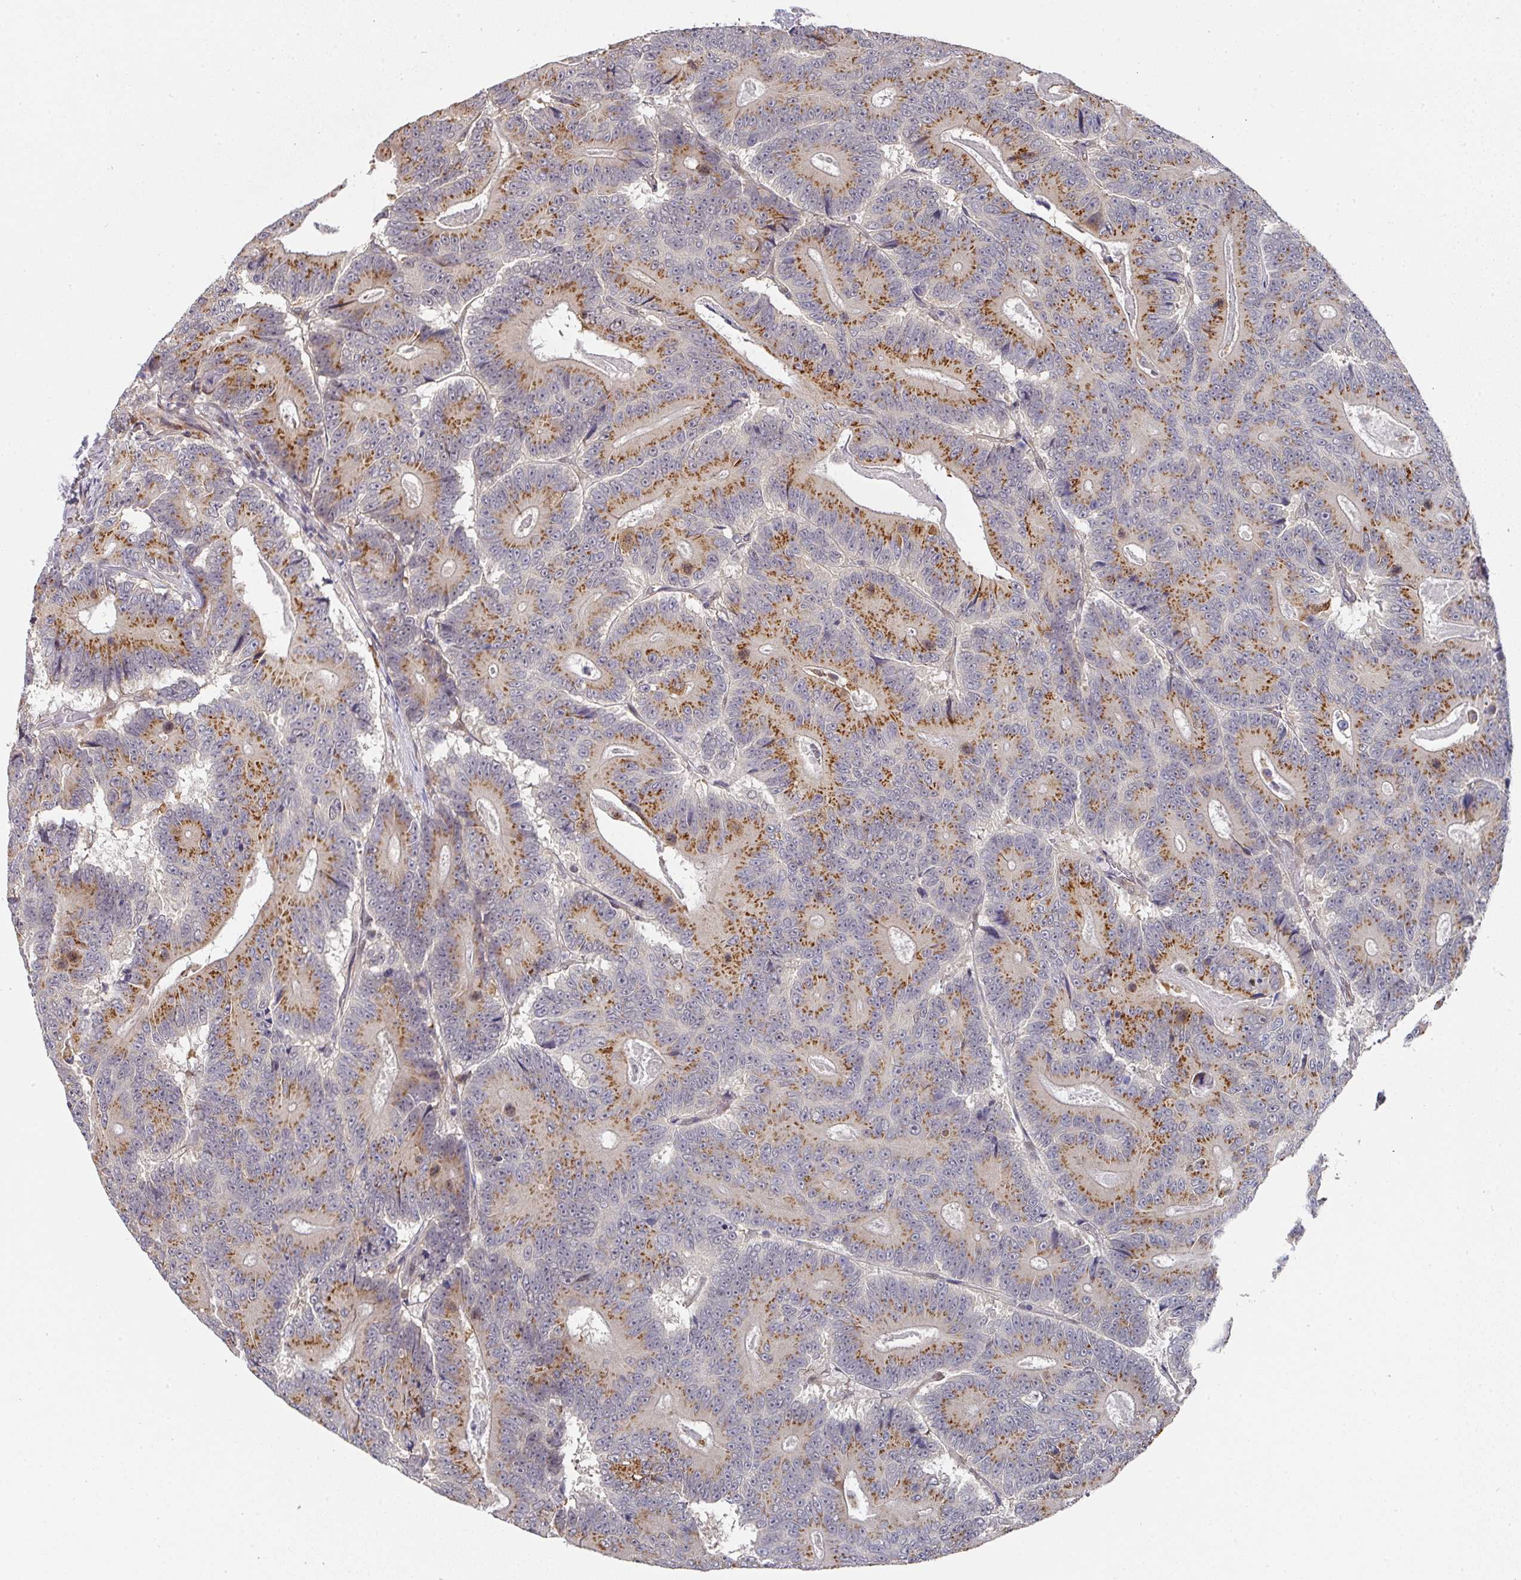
{"staining": {"intensity": "moderate", "quantity": ">75%", "location": "cytoplasmic/membranous"}, "tissue": "colorectal cancer", "cell_type": "Tumor cells", "image_type": "cancer", "snomed": [{"axis": "morphology", "description": "Adenocarcinoma, NOS"}, {"axis": "topography", "description": "Colon"}], "caption": "Colorectal cancer stained for a protein displays moderate cytoplasmic/membranous positivity in tumor cells.", "gene": "C18orf25", "patient": {"sex": "male", "age": 83}}